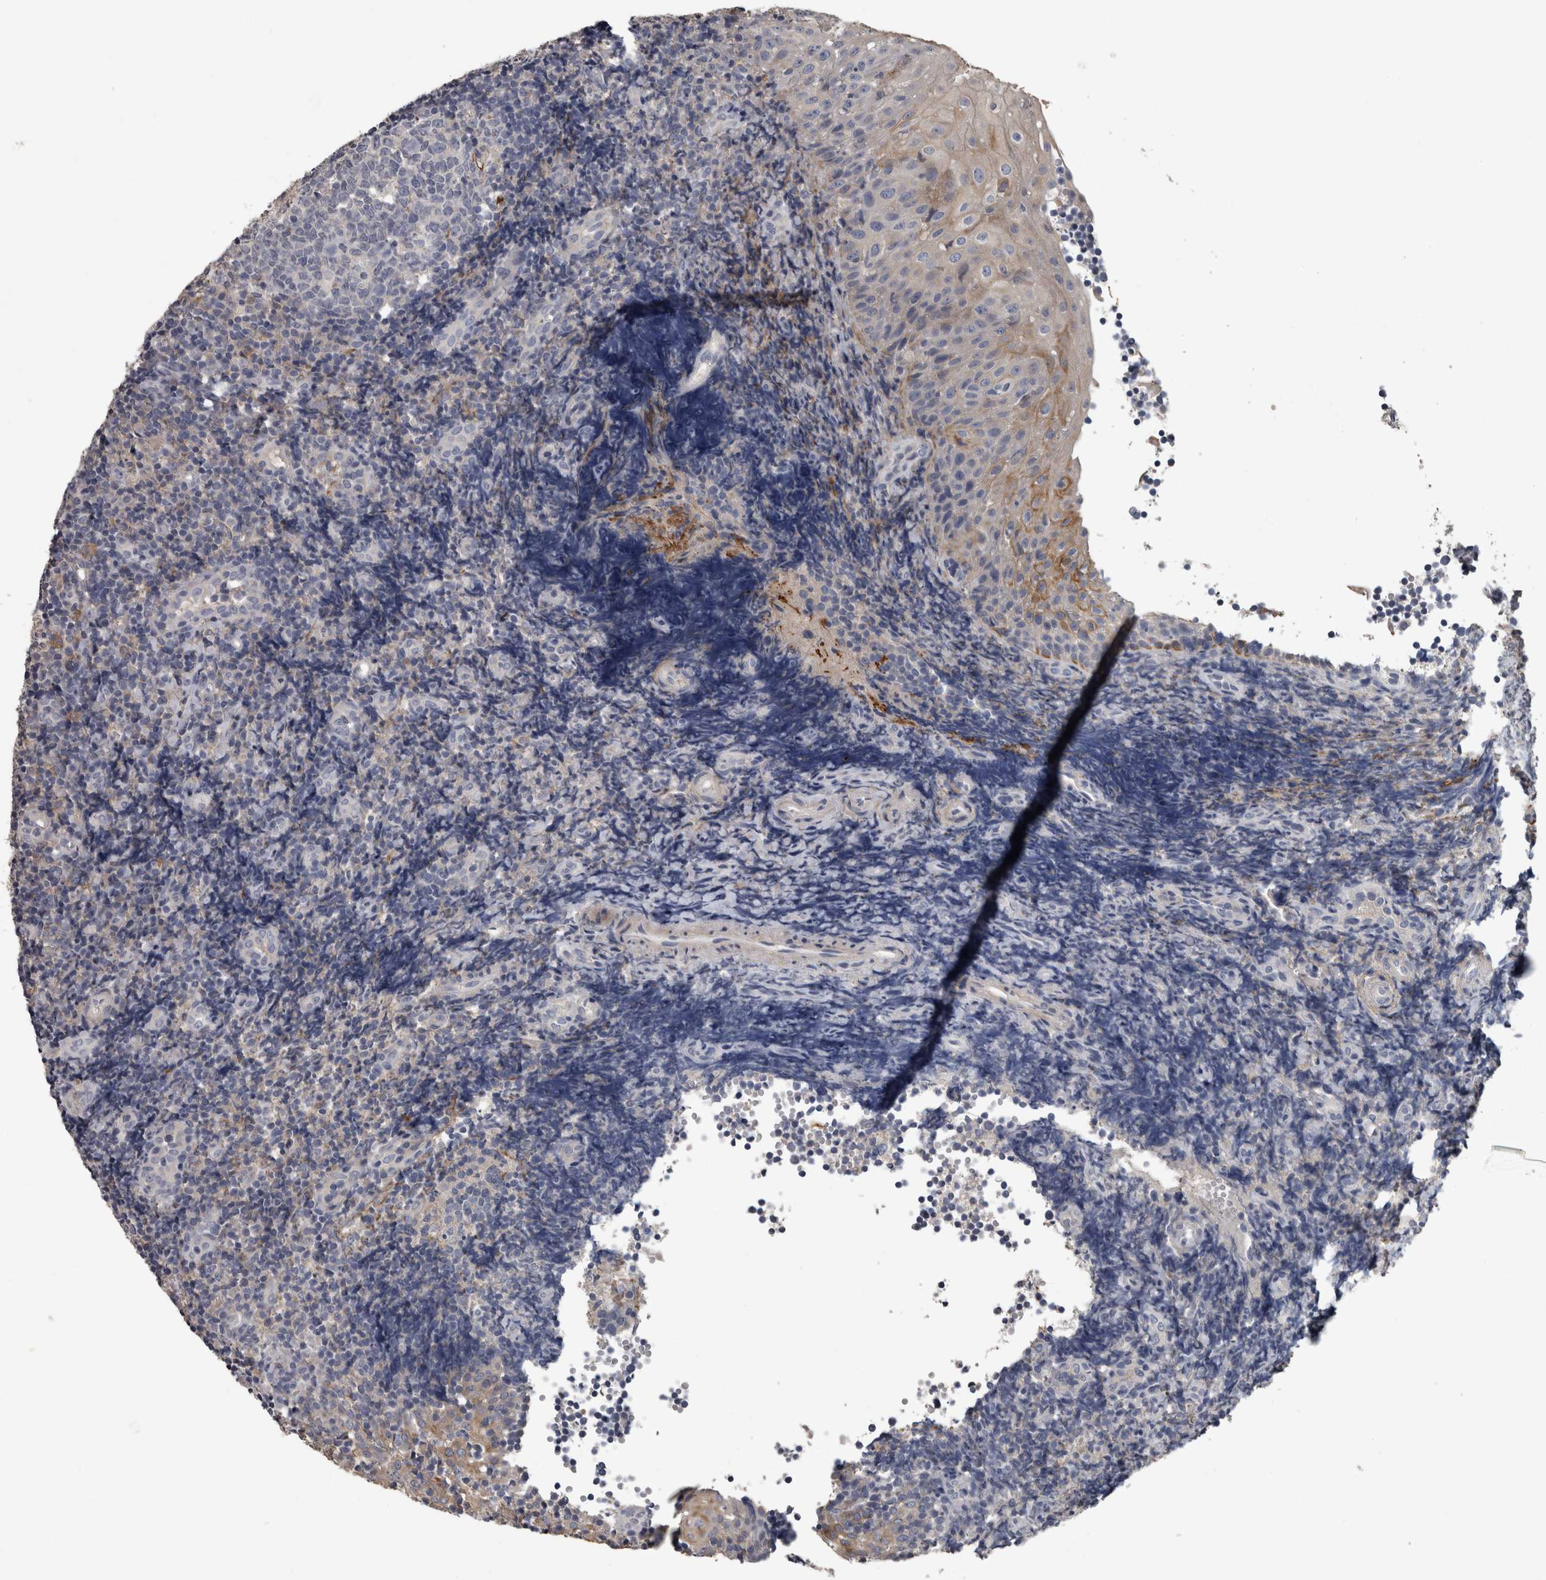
{"staining": {"intensity": "negative", "quantity": "none", "location": "none"}, "tissue": "tonsil", "cell_type": "Germinal center cells", "image_type": "normal", "snomed": [{"axis": "morphology", "description": "Normal tissue, NOS"}, {"axis": "topography", "description": "Tonsil"}], "caption": "A high-resolution micrograph shows immunohistochemistry staining of normal tonsil, which reveals no significant positivity in germinal center cells.", "gene": "EFEMP2", "patient": {"sex": "female", "age": 40}}